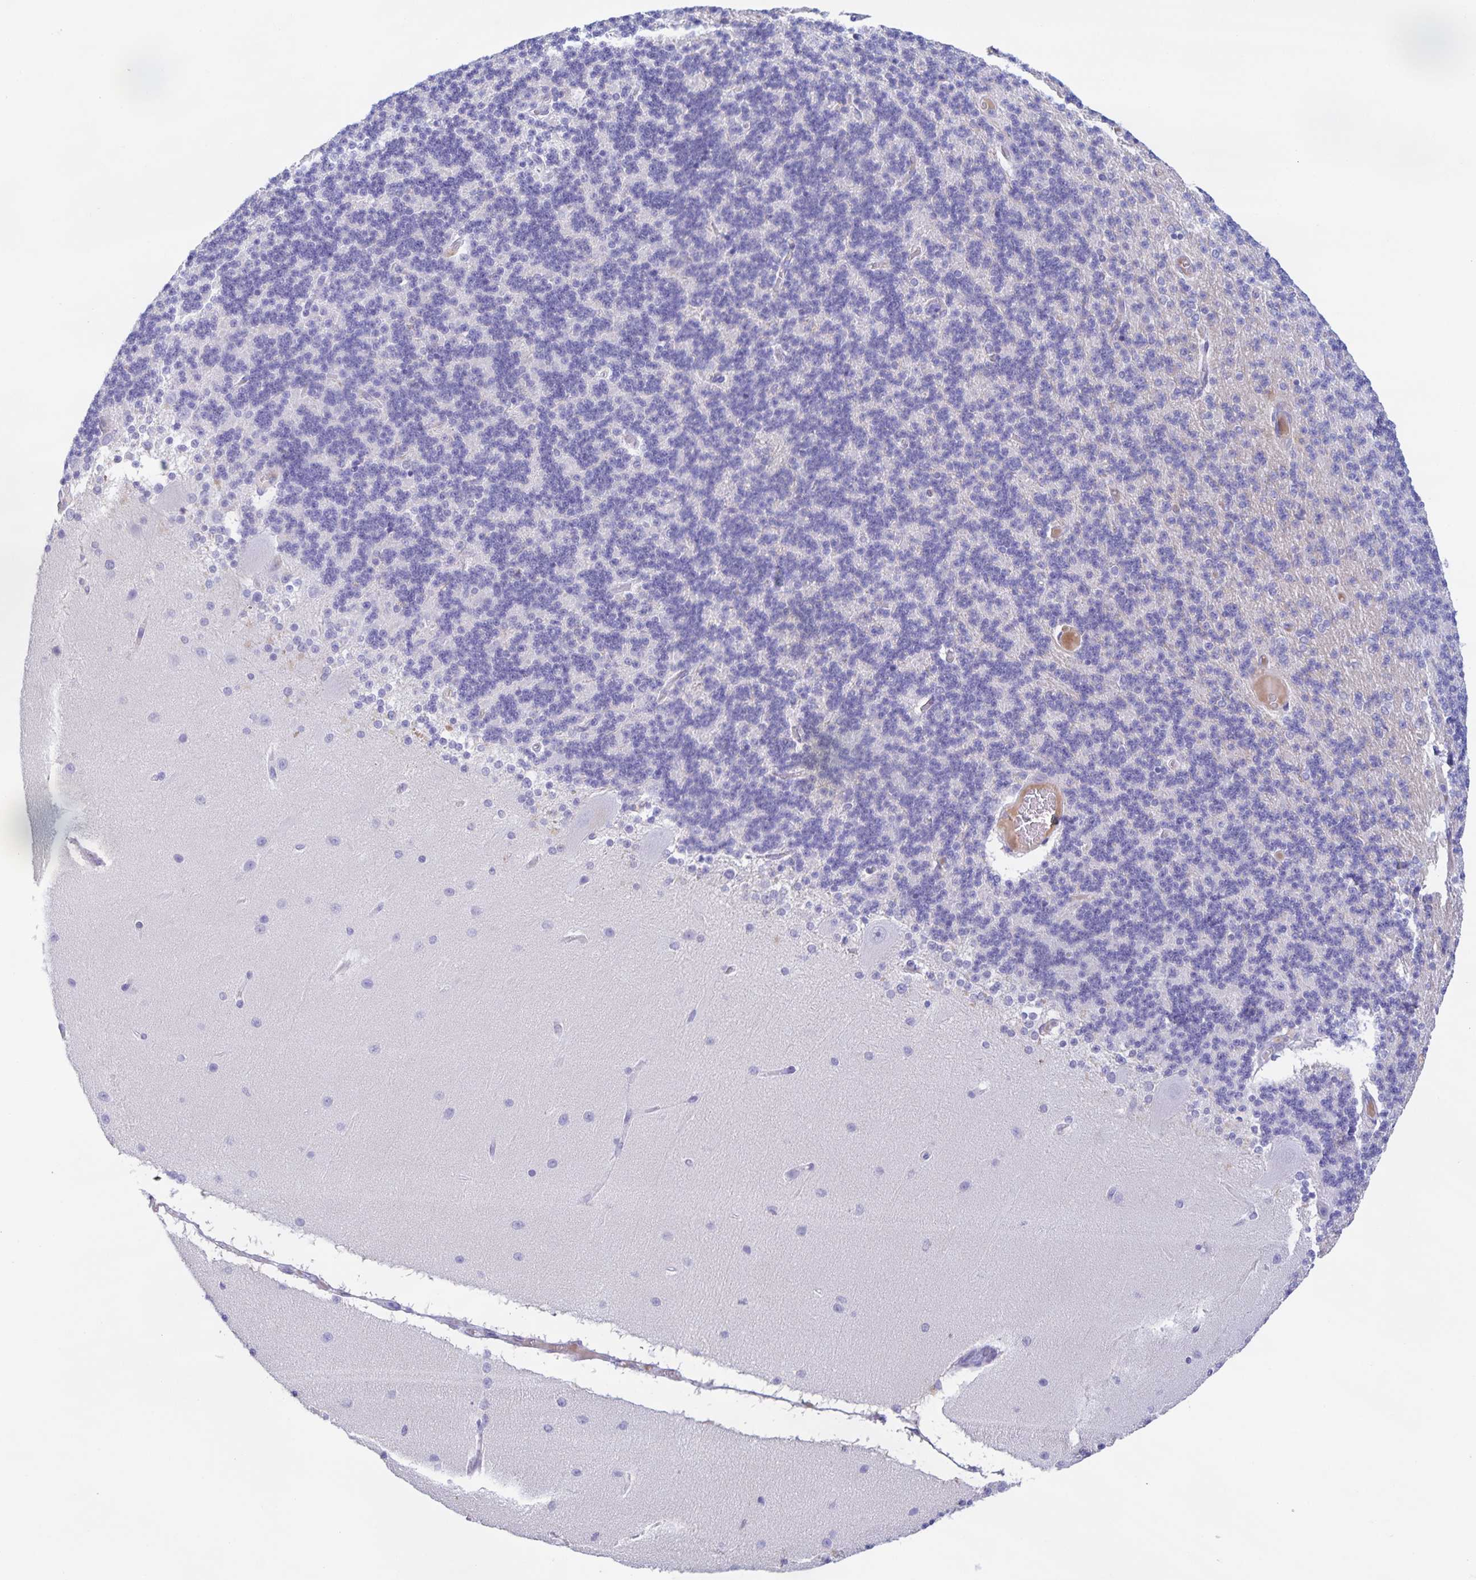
{"staining": {"intensity": "negative", "quantity": "none", "location": "none"}, "tissue": "cerebellum", "cell_type": "Cells in granular layer", "image_type": "normal", "snomed": [{"axis": "morphology", "description": "Normal tissue, NOS"}, {"axis": "topography", "description": "Cerebellum"}], "caption": "IHC histopathology image of normal cerebellum: human cerebellum stained with DAB exhibits no significant protein expression in cells in granular layer.", "gene": "CATSPER4", "patient": {"sex": "female", "age": 54}}